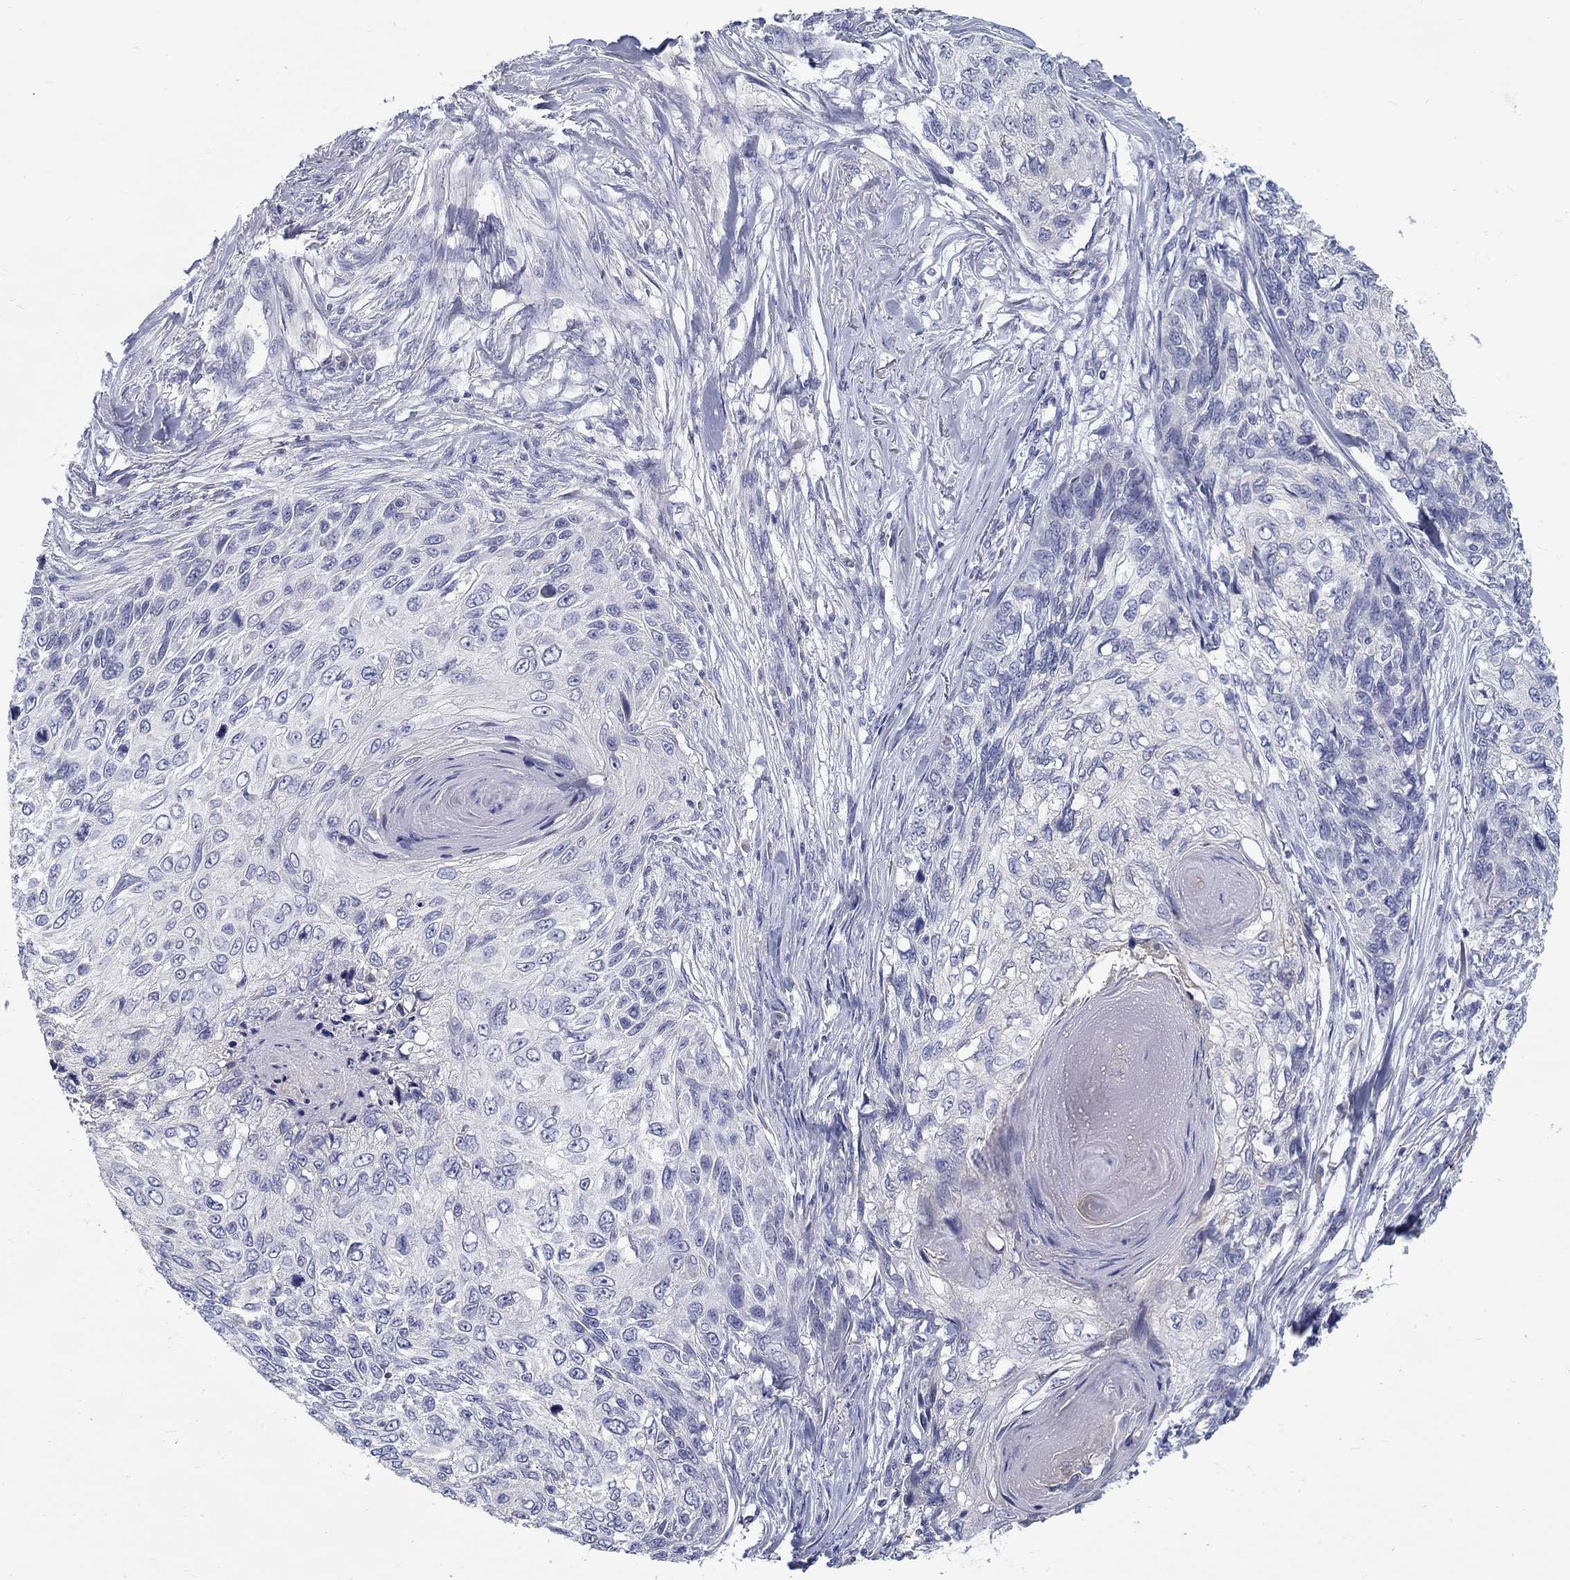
{"staining": {"intensity": "negative", "quantity": "none", "location": "none"}, "tissue": "skin cancer", "cell_type": "Tumor cells", "image_type": "cancer", "snomed": [{"axis": "morphology", "description": "Squamous cell carcinoma, NOS"}, {"axis": "topography", "description": "Skin"}], "caption": "A histopathology image of skin cancer (squamous cell carcinoma) stained for a protein demonstrates no brown staining in tumor cells.", "gene": "ABCA4", "patient": {"sex": "male", "age": 92}}